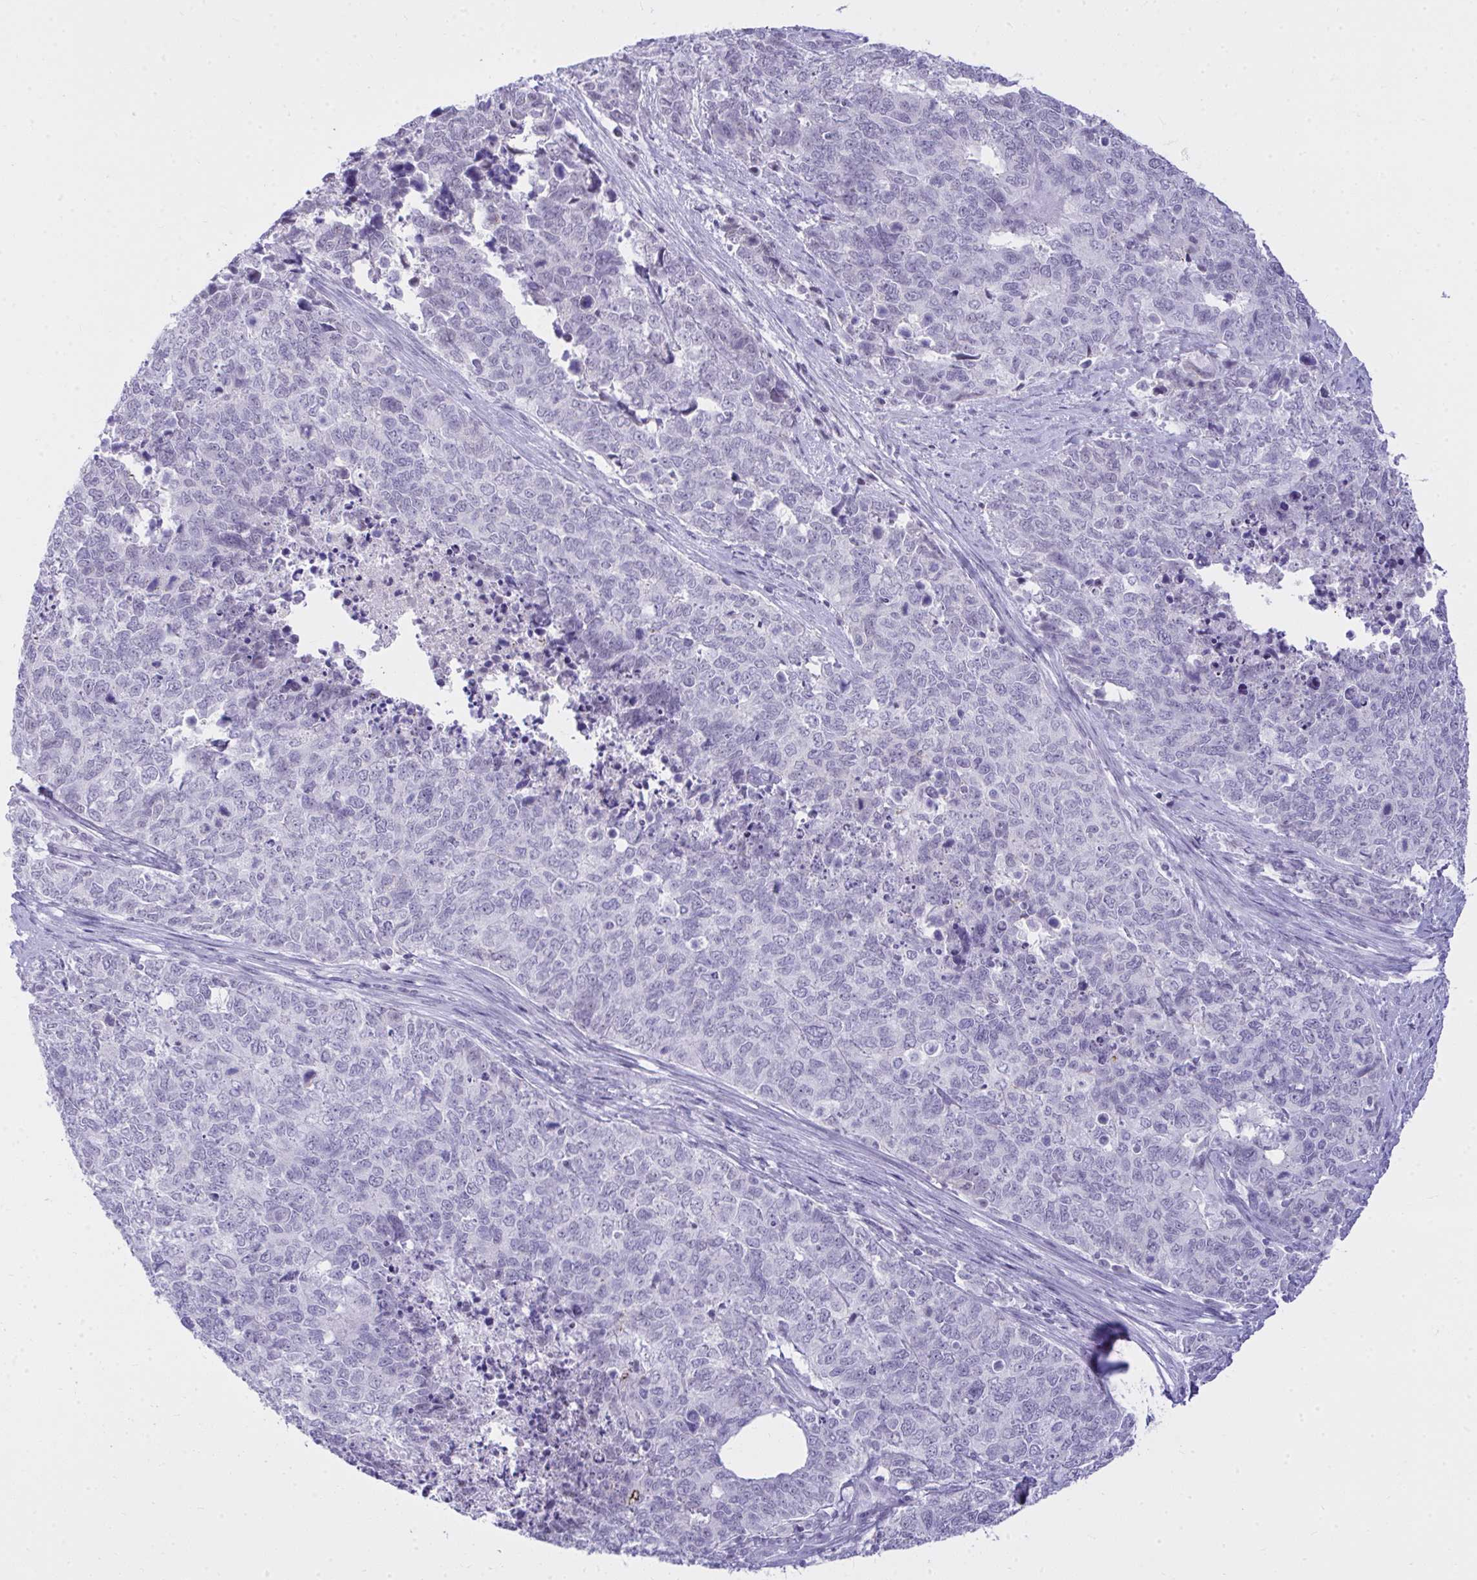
{"staining": {"intensity": "negative", "quantity": "none", "location": "none"}, "tissue": "cervical cancer", "cell_type": "Tumor cells", "image_type": "cancer", "snomed": [{"axis": "morphology", "description": "Adenocarcinoma, NOS"}, {"axis": "topography", "description": "Cervix"}], "caption": "An immunohistochemistry (IHC) photomicrograph of cervical cancer is shown. There is no staining in tumor cells of cervical cancer.", "gene": "OR5F1", "patient": {"sex": "female", "age": 63}}